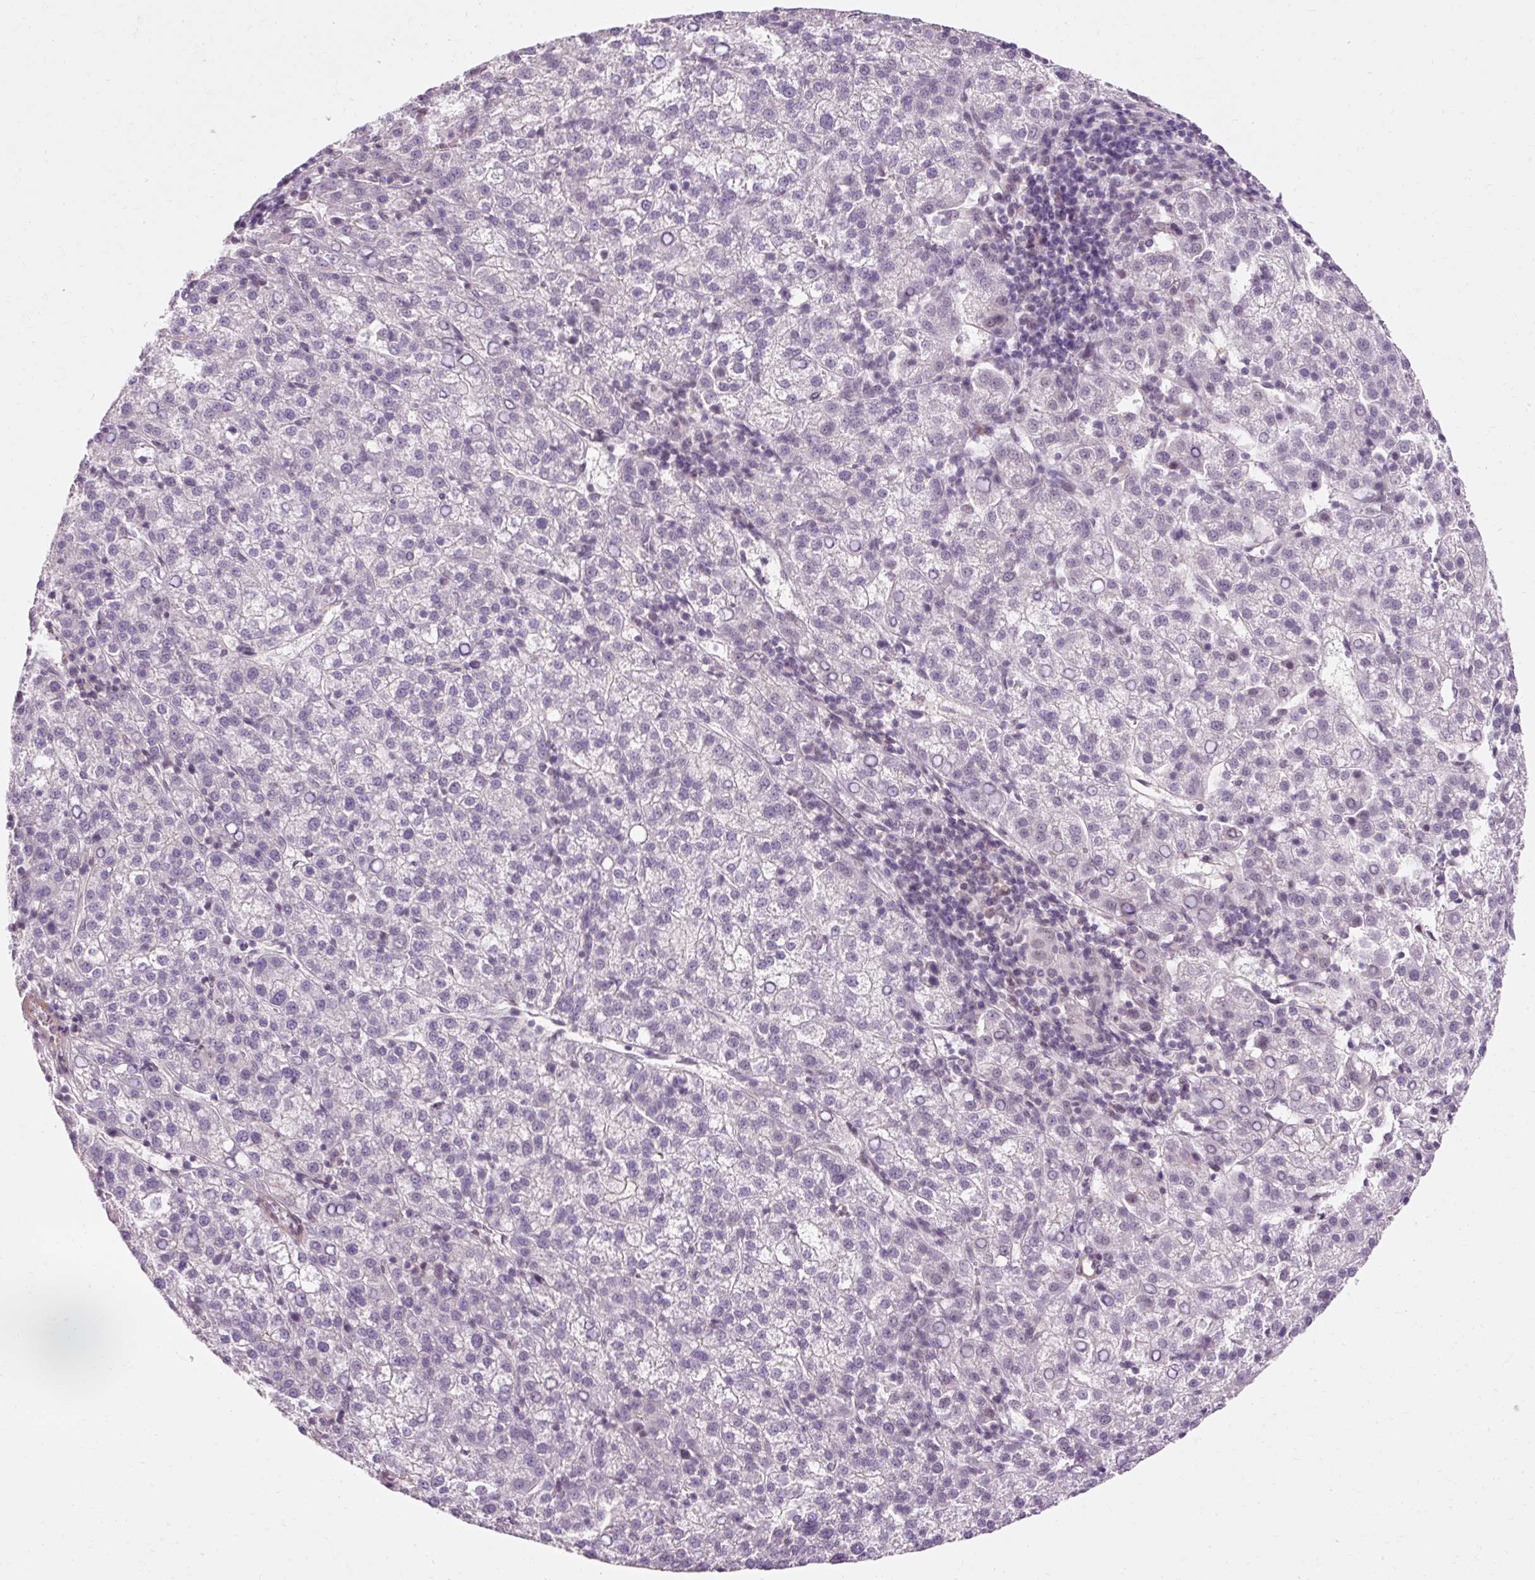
{"staining": {"intensity": "negative", "quantity": "none", "location": "none"}, "tissue": "liver cancer", "cell_type": "Tumor cells", "image_type": "cancer", "snomed": [{"axis": "morphology", "description": "Carcinoma, Hepatocellular, NOS"}, {"axis": "topography", "description": "Liver"}], "caption": "Protein analysis of liver cancer (hepatocellular carcinoma) reveals no significant positivity in tumor cells. (DAB (3,3'-diaminobenzidine) immunohistochemistry with hematoxylin counter stain).", "gene": "ZNF610", "patient": {"sex": "female", "age": 58}}